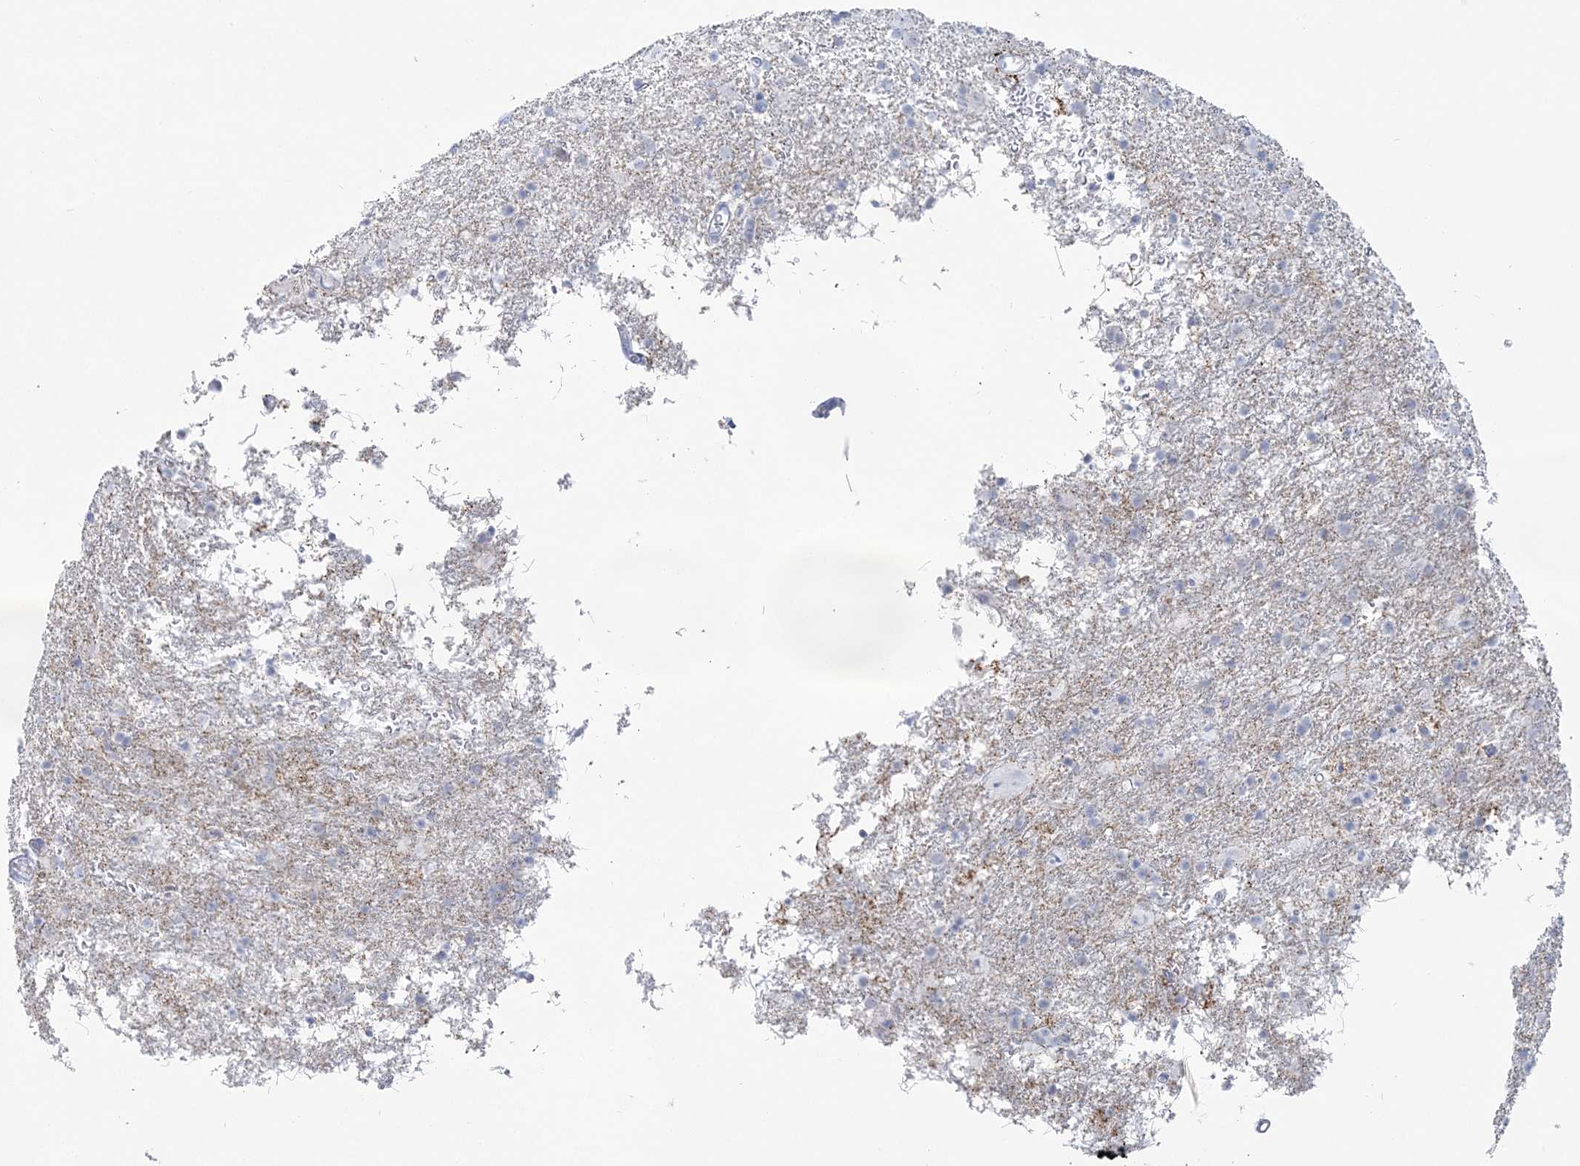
{"staining": {"intensity": "negative", "quantity": "none", "location": "none"}, "tissue": "glioma", "cell_type": "Tumor cells", "image_type": "cancer", "snomed": [{"axis": "morphology", "description": "Glioma, malignant, Low grade"}, {"axis": "topography", "description": "Brain"}], "caption": "Low-grade glioma (malignant) stained for a protein using immunohistochemistry displays no staining tumor cells.", "gene": "ZNF843", "patient": {"sex": "male", "age": 65}}